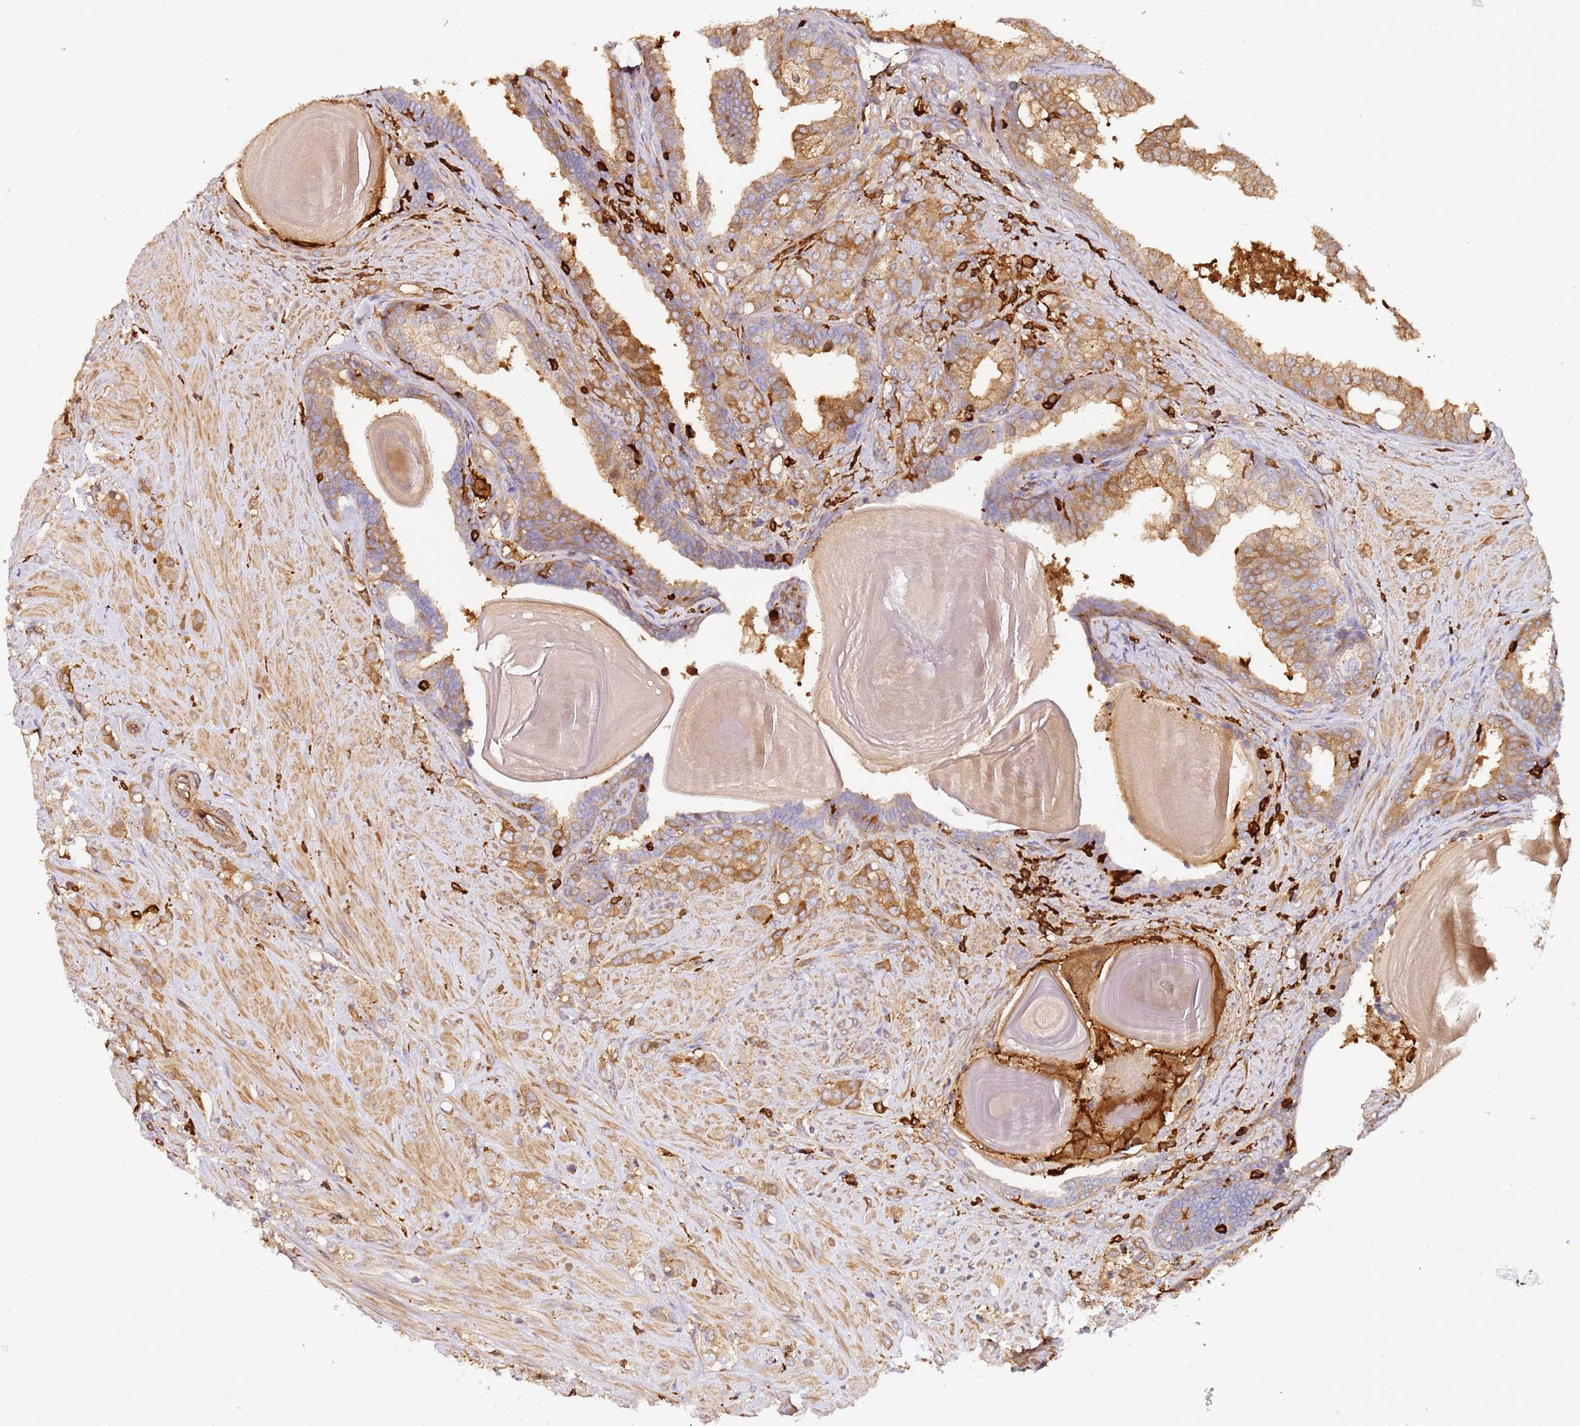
{"staining": {"intensity": "moderate", "quantity": ">75%", "location": "cytoplasmic/membranous"}, "tissue": "prostate cancer", "cell_type": "Tumor cells", "image_type": "cancer", "snomed": [{"axis": "morphology", "description": "Adenocarcinoma, High grade"}, {"axis": "topography", "description": "Prostate"}], "caption": "Protein expression analysis of prostate adenocarcinoma (high-grade) reveals moderate cytoplasmic/membranous positivity in about >75% of tumor cells.", "gene": "OR6P1", "patient": {"sex": "male", "age": 62}}